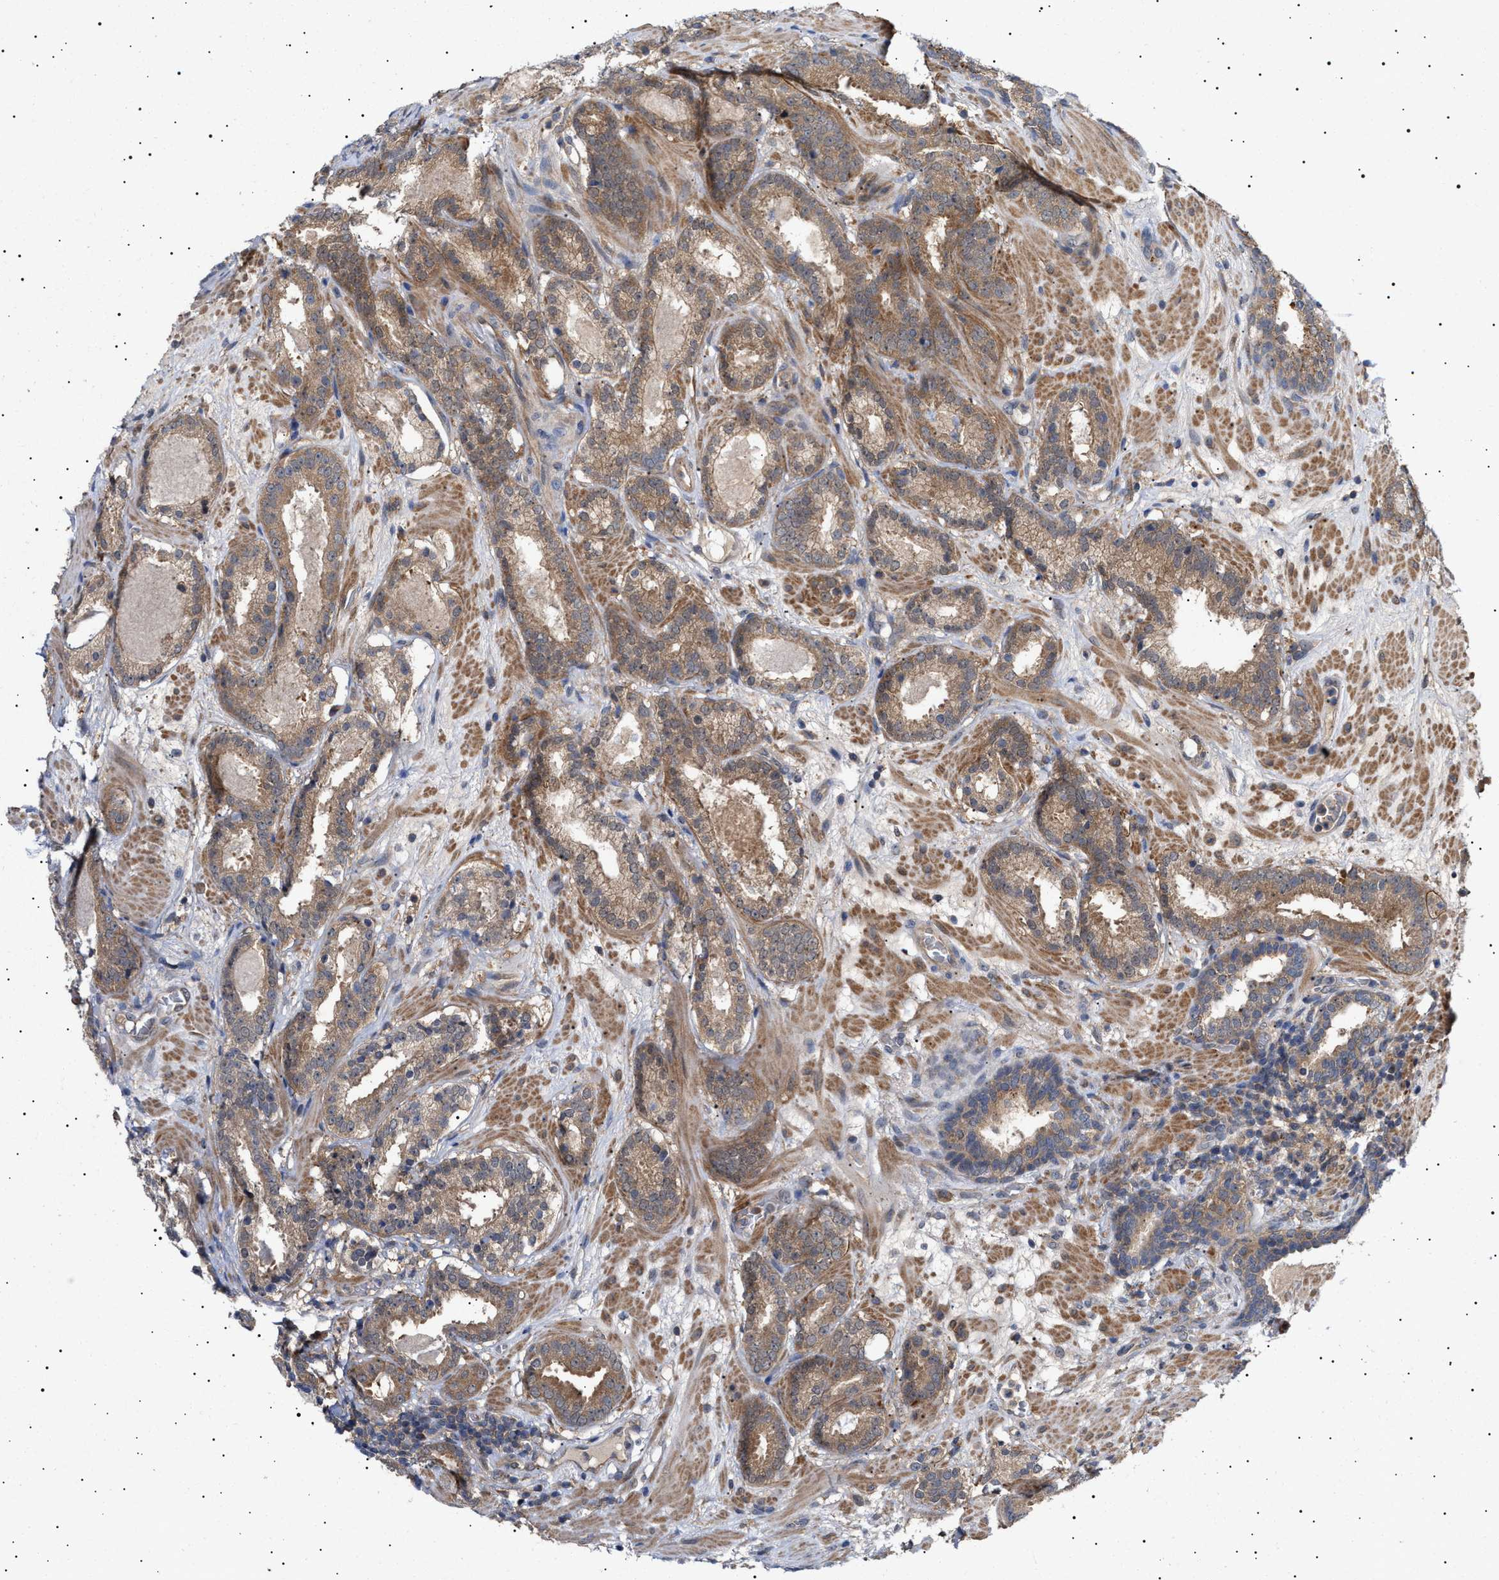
{"staining": {"intensity": "moderate", "quantity": ">75%", "location": "cytoplasmic/membranous"}, "tissue": "prostate cancer", "cell_type": "Tumor cells", "image_type": "cancer", "snomed": [{"axis": "morphology", "description": "Adenocarcinoma, Low grade"}, {"axis": "topography", "description": "Prostate"}], "caption": "This is a photomicrograph of IHC staining of prostate cancer (adenocarcinoma (low-grade)), which shows moderate expression in the cytoplasmic/membranous of tumor cells.", "gene": "NPLOC4", "patient": {"sex": "male", "age": 69}}